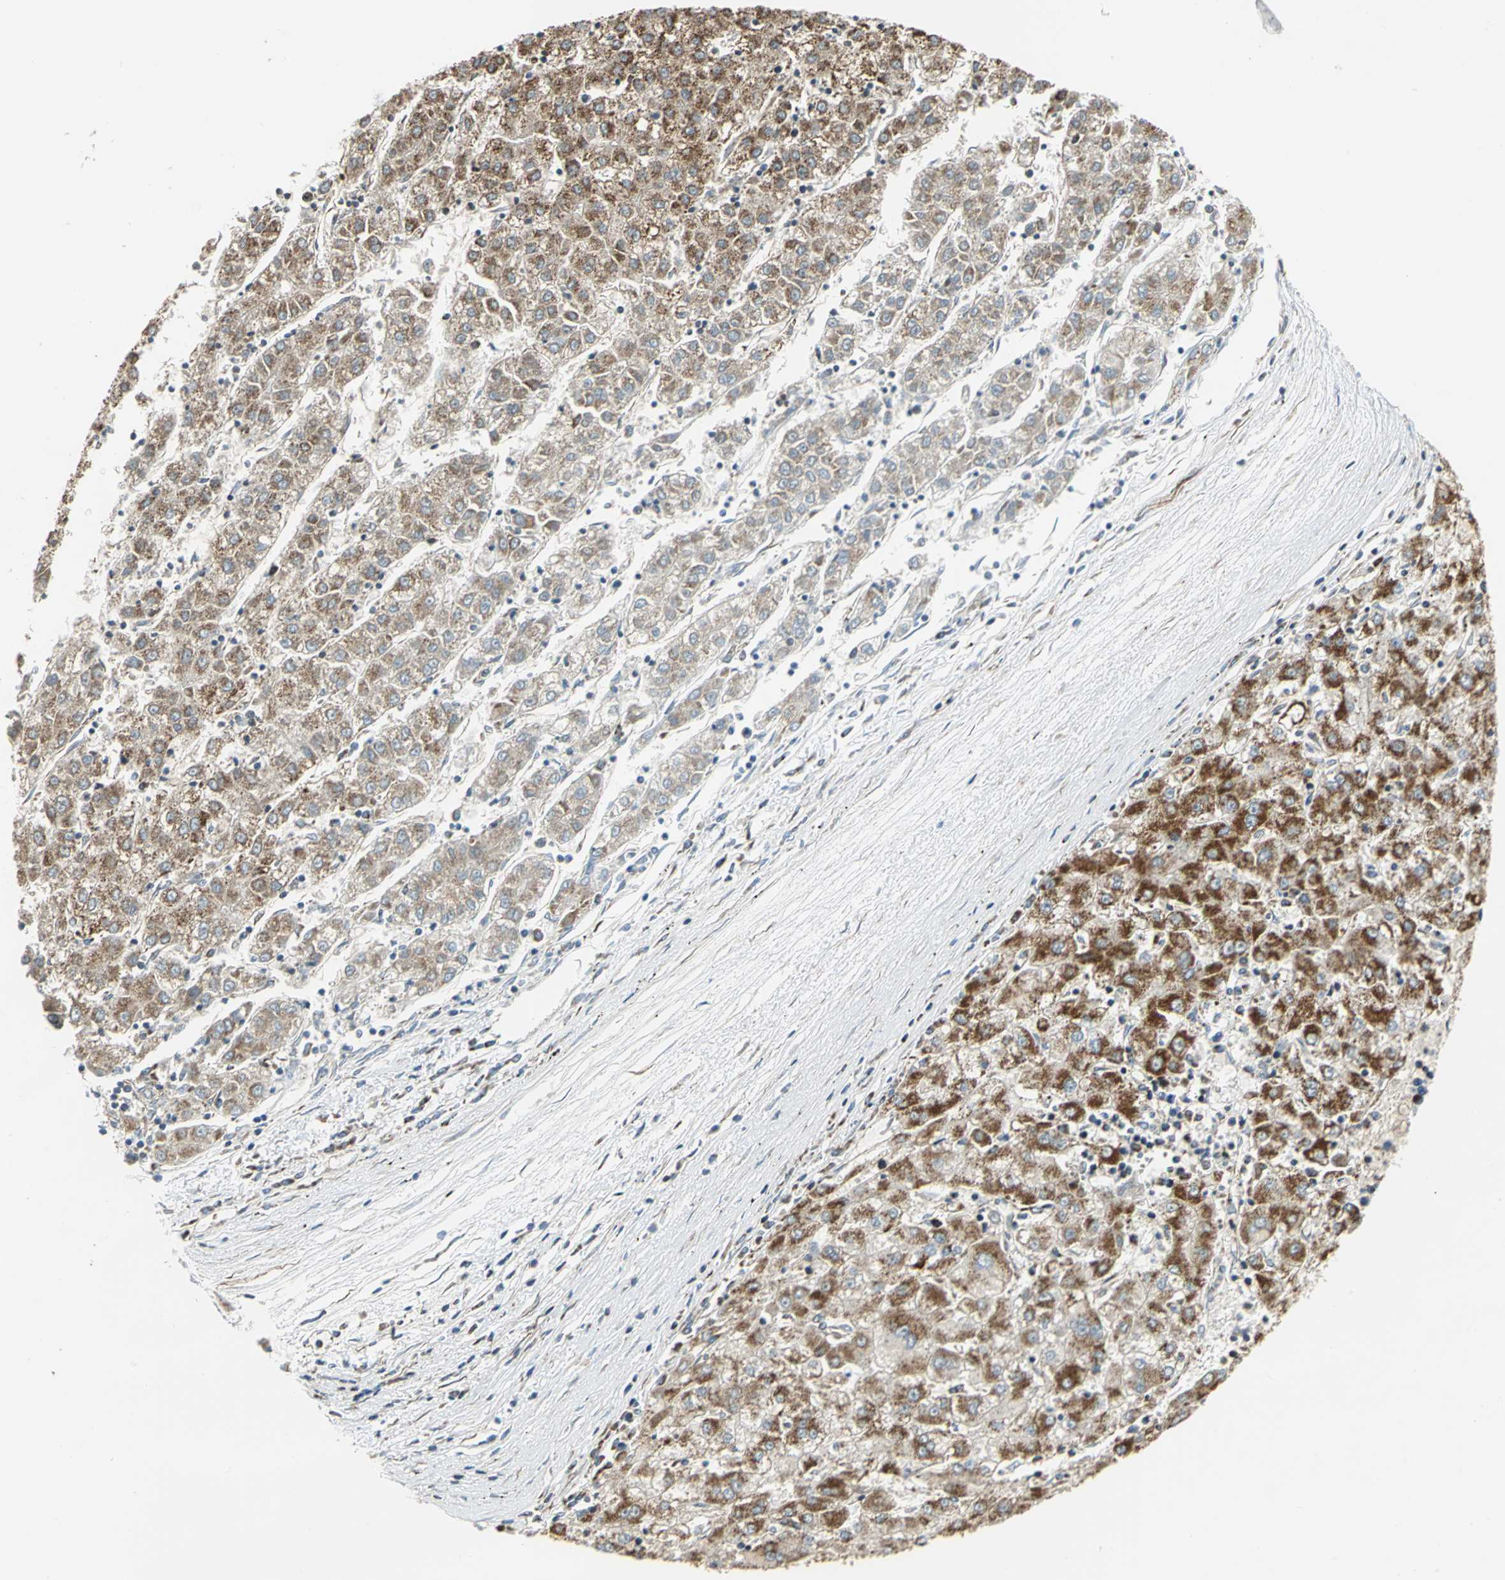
{"staining": {"intensity": "moderate", "quantity": ">75%", "location": "cytoplasmic/membranous"}, "tissue": "liver cancer", "cell_type": "Tumor cells", "image_type": "cancer", "snomed": [{"axis": "morphology", "description": "Carcinoma, Hepatocellular, NOS"}, {"axis": "topography", "description": "Liver"}], "caption": "Approximately >75% of tumor cells in human liver hepatocellular carcinoma reveal moderate cytoplasmic/membranous protein expression as visualized by brown immunohistochemical staining.", "gene": "MRPS22", "patient": {"sex": "male", "age": 72}}